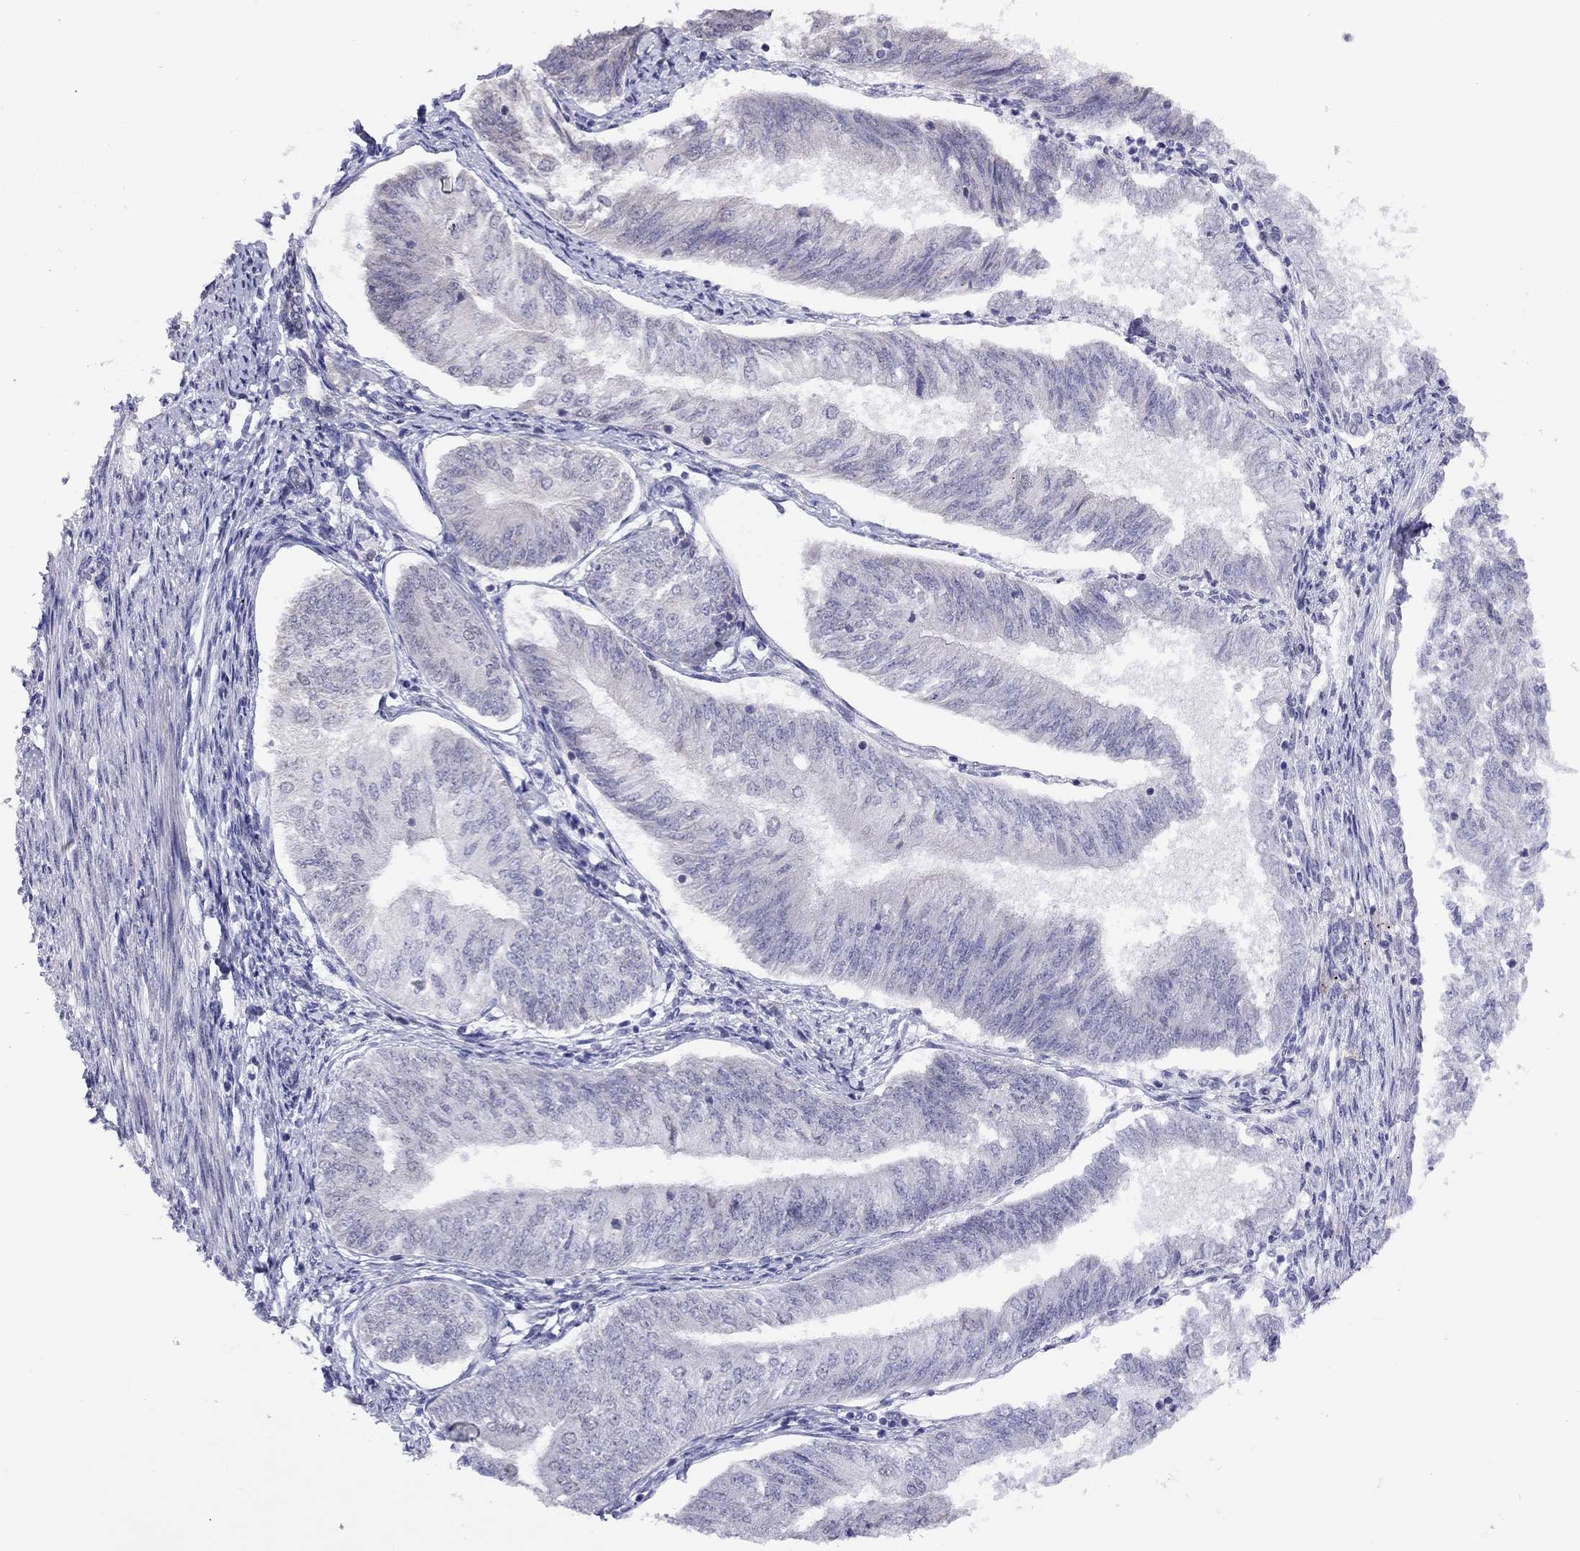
{"staining": {"intensity": "negative", "quantity": "none", "location": "none"}, "tissue": "endometrial cancer", "cell_type": "Tumor cells", "image_type": "cancer", "snomed": [{"axis": "morphology", "description": "Adenocarcinoma, NOS"}, {"axis": "topography", "description": "Endometrium"}], "caption": "The histopathology image exhibits no significant expression in tumor cells of endometrial cancer. (Immunohistochemistry, brightfield microscopy, high magnification).", "gene": "HES5", "patient": {"sex": "female", "age": 58}}